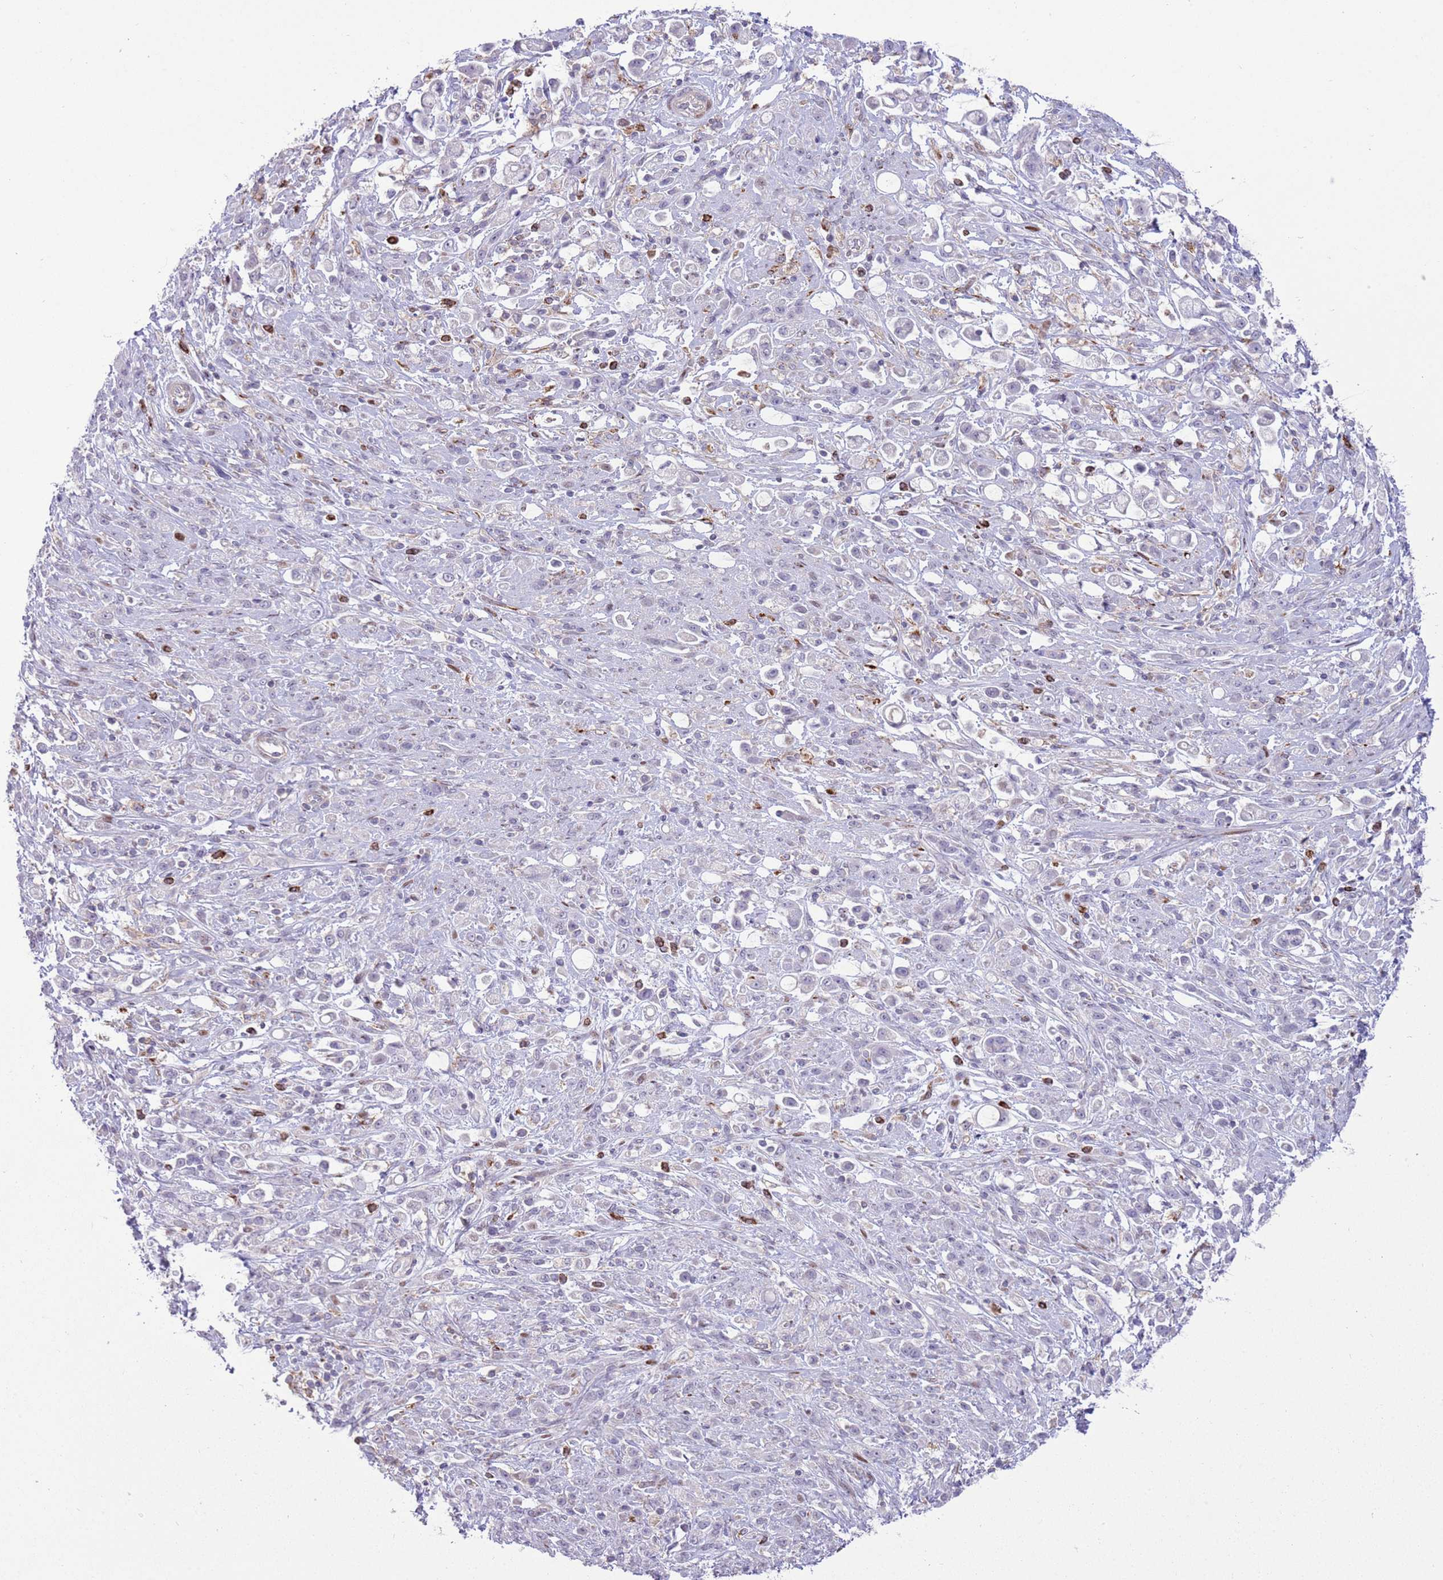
{"staining": {"intensity": "negative", "quantity": "none", "location": "none"}, "tissue": "stomach cancer", "cell_type": "Tumor cells", "image_type": "cancer", "snomed": [{"axis": "morphology", "description": "Adenocarcinoma, NOS"}, {"axis": "topography", "description": "Stomach"}], "caption": "Tumor cells show no significant expression in adenocarcinoma (stomach).", "gene": "ANO8", "patient": {"sex": "female", "age": 60}}